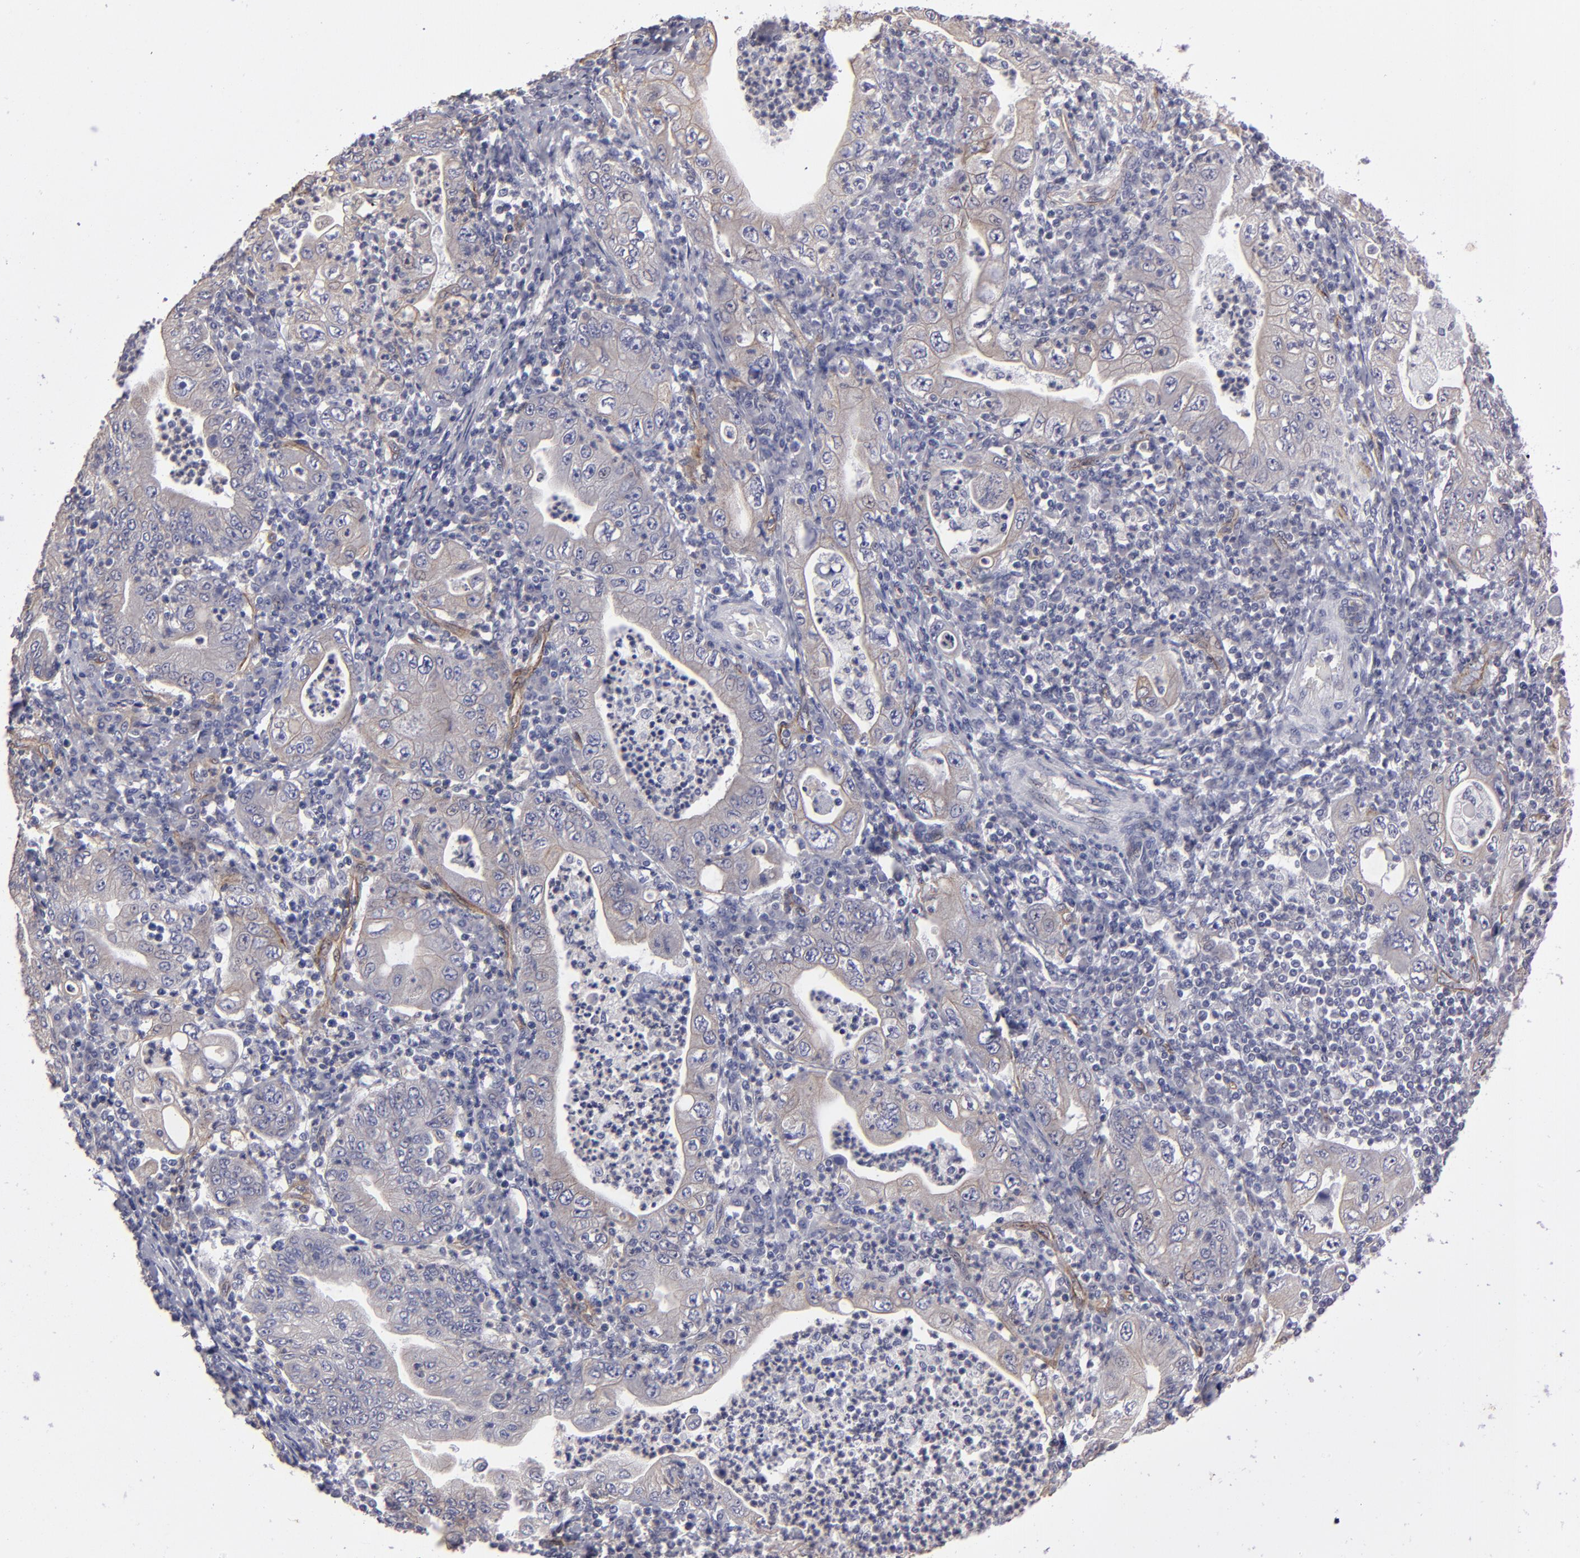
{"staining": {"intensity": "weak", "quantity": "<25%", "location": "cytoplasmic/membranous"}, "tissue": "stomach cancer", "cell_type": "Tumor cells", "image_type": "cancer", "snomed": [{"axis": "morphology", "description": "Normal tissue, NOS"}, {"axis": "morphology", "description": "Adenocarcinoma, NOS"}, {"axis": "topography", "description": "Esophagus"}, {"axis": "topography", "description": "Stomach, upper"}, {"axis": "topography", "description": "Peripheral nerve tissue"}], "caption": "Human adenocarcinoma (stomach) stained for a protein using immunohistochemistry exhibits no positivity in tumor cells.", "gene": "ZNF175", "patient": {"sex": "male", "age": 62}}